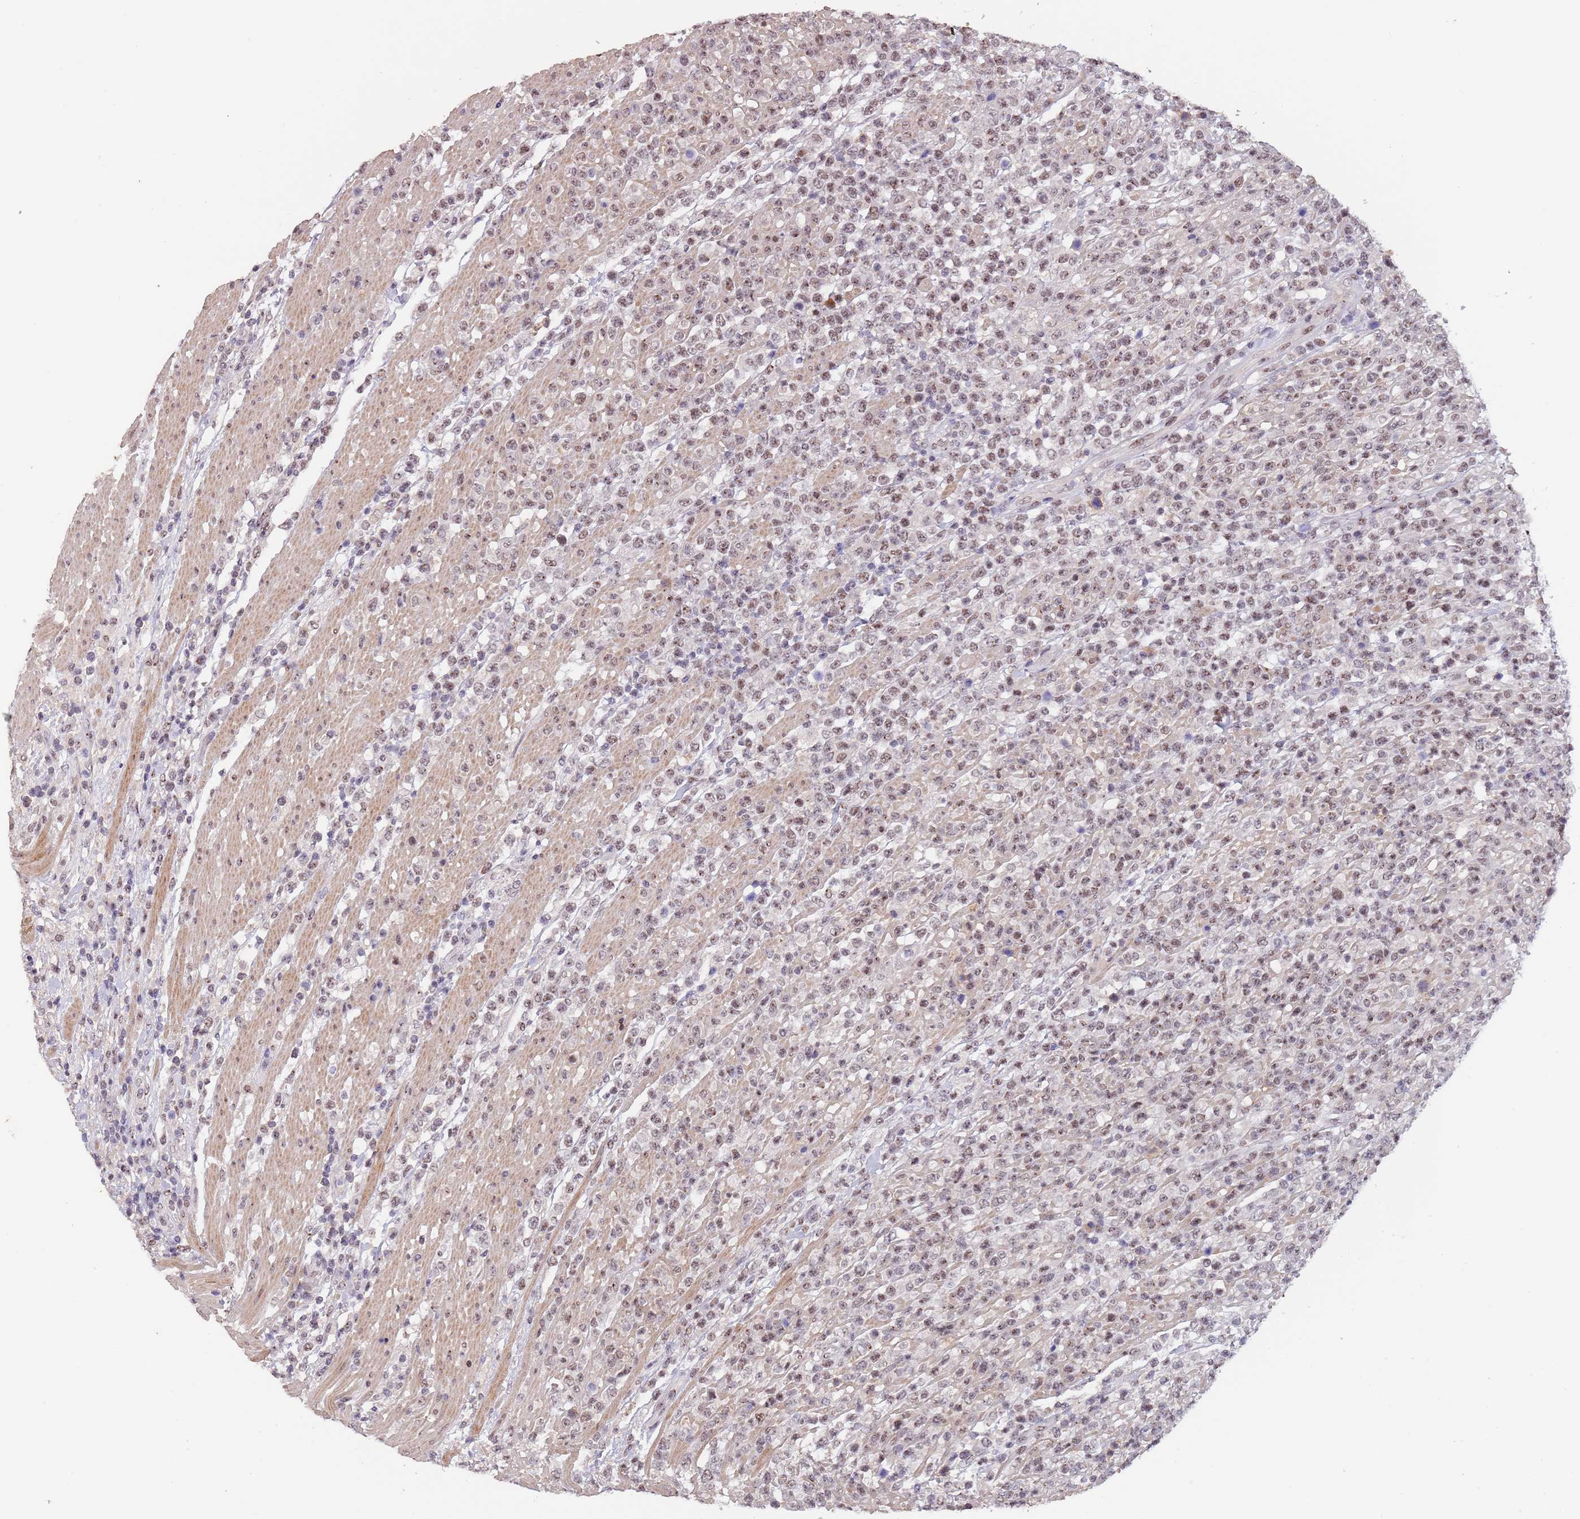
{"staining": {"intensity": "moderate", "quantity": ">75%", "location": "nuclear"}, "tissue": "lymphoma", "cell_type": "Tumor cells", "image_type": "cancer", "snomed": [{"axis": "morphology", "description": "Malignant lymphoma, non-Hodgkin's type, High grade"}, {"axis": "topography", "description": "Colon"}], "caption": "Malignant lymphoma, non-Hodgkin's type (high-grade) stained for a protein (brown) displays moderate nuclear positive staining in approximately >75% of tumor cells.", "gene": "CIZ1", "patient": {"sex": "female", "age": 53}}